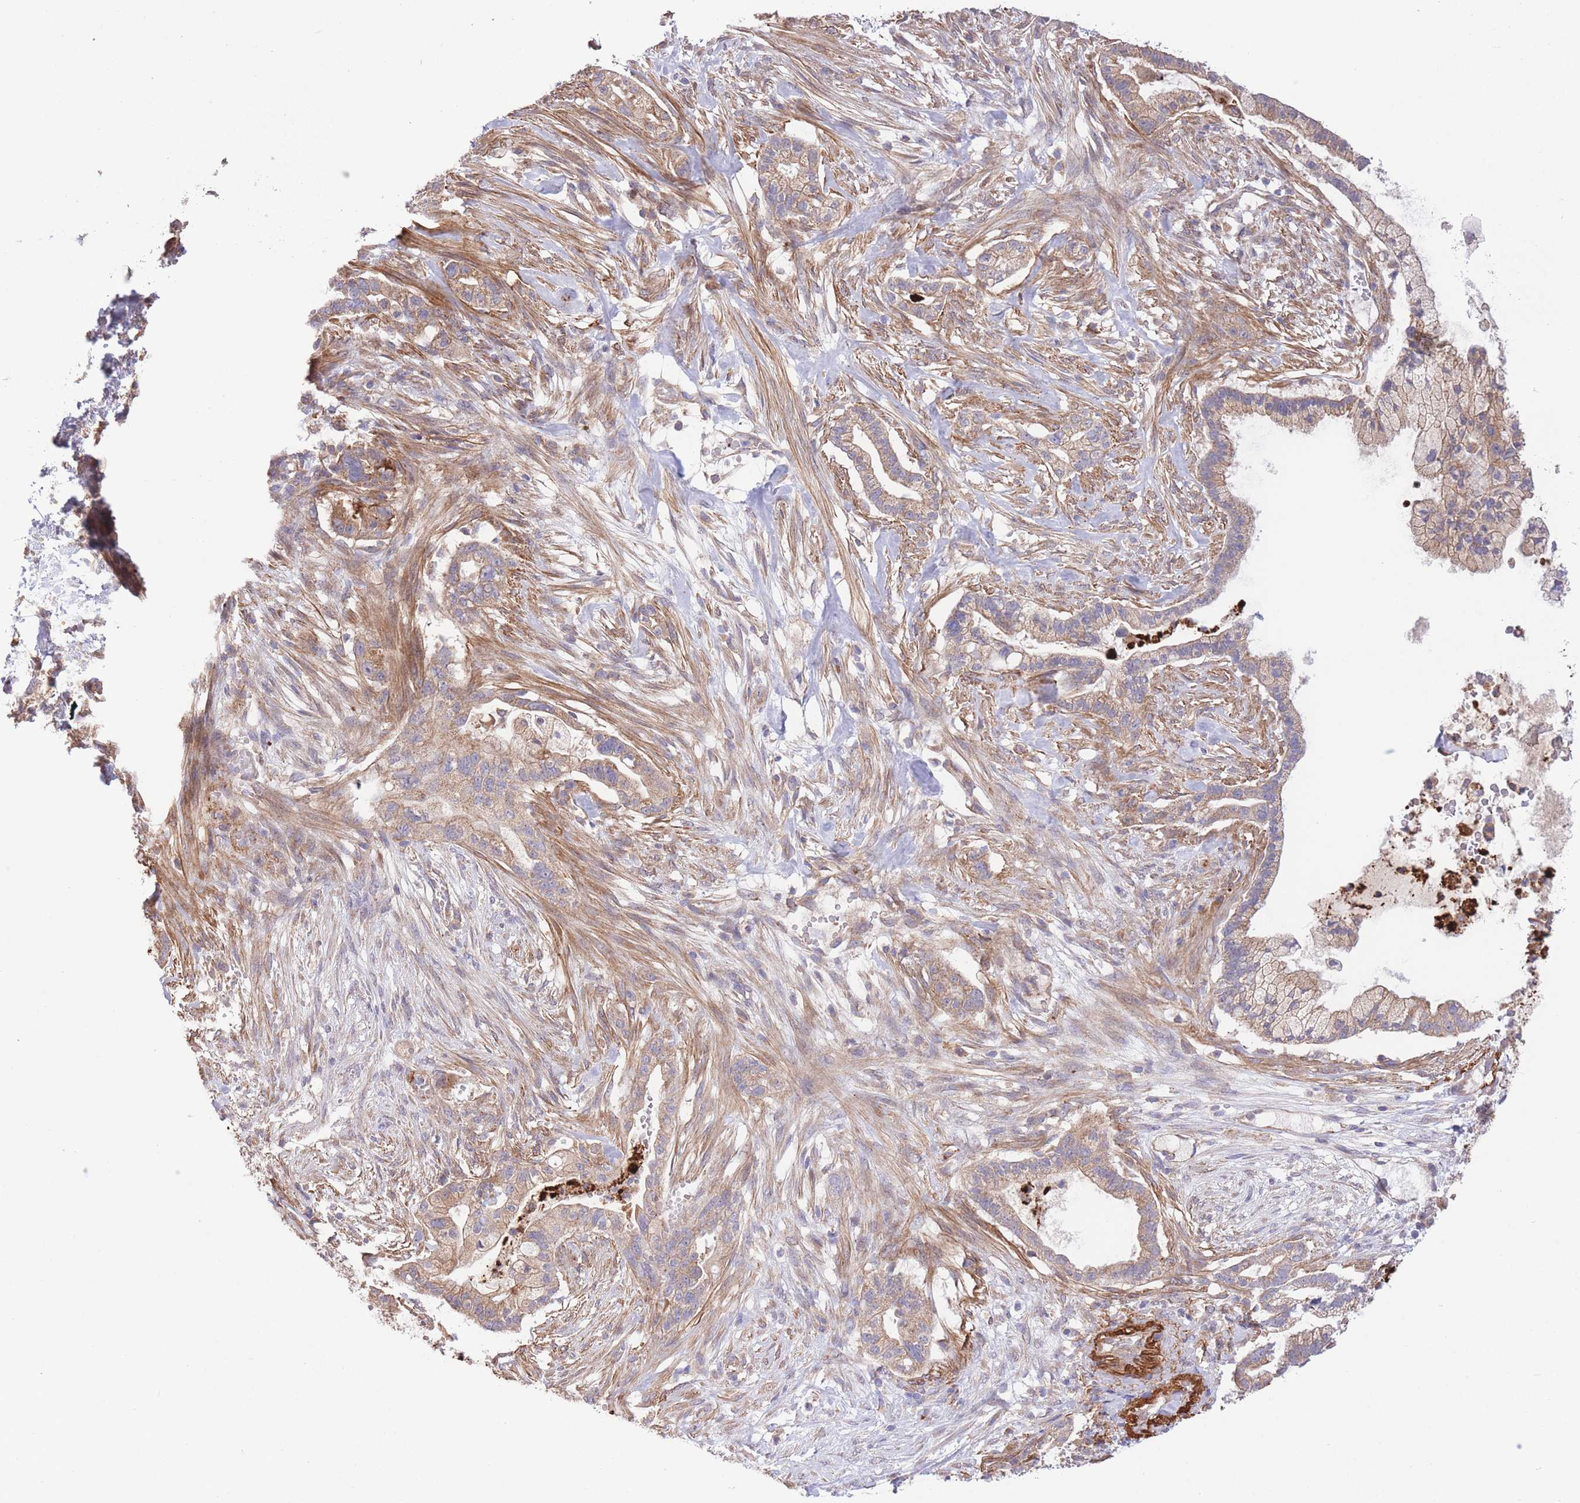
{"staining": {"intensity": "moderate", "quantity": ">75%", "location": "cytoplasmic/membranous"}, "tissue": "pancreatic cancer", "cell_type": "Tumor cells", "image_type": "cancer", "snomed": [{"axis": "morphology", "description": "Adenocarcinoma, NOS"}, {"axis": "topography", "description": "Pancreas"}], "caption": "Pancreatic cancer was stained to show a protein in brown. There is medium levels of moderate cytoplasmic/membranous staining in approximately >75% of tumor cells.", "gene": "ATP13A2", "patient": {"sex": "male", "age": 44}}